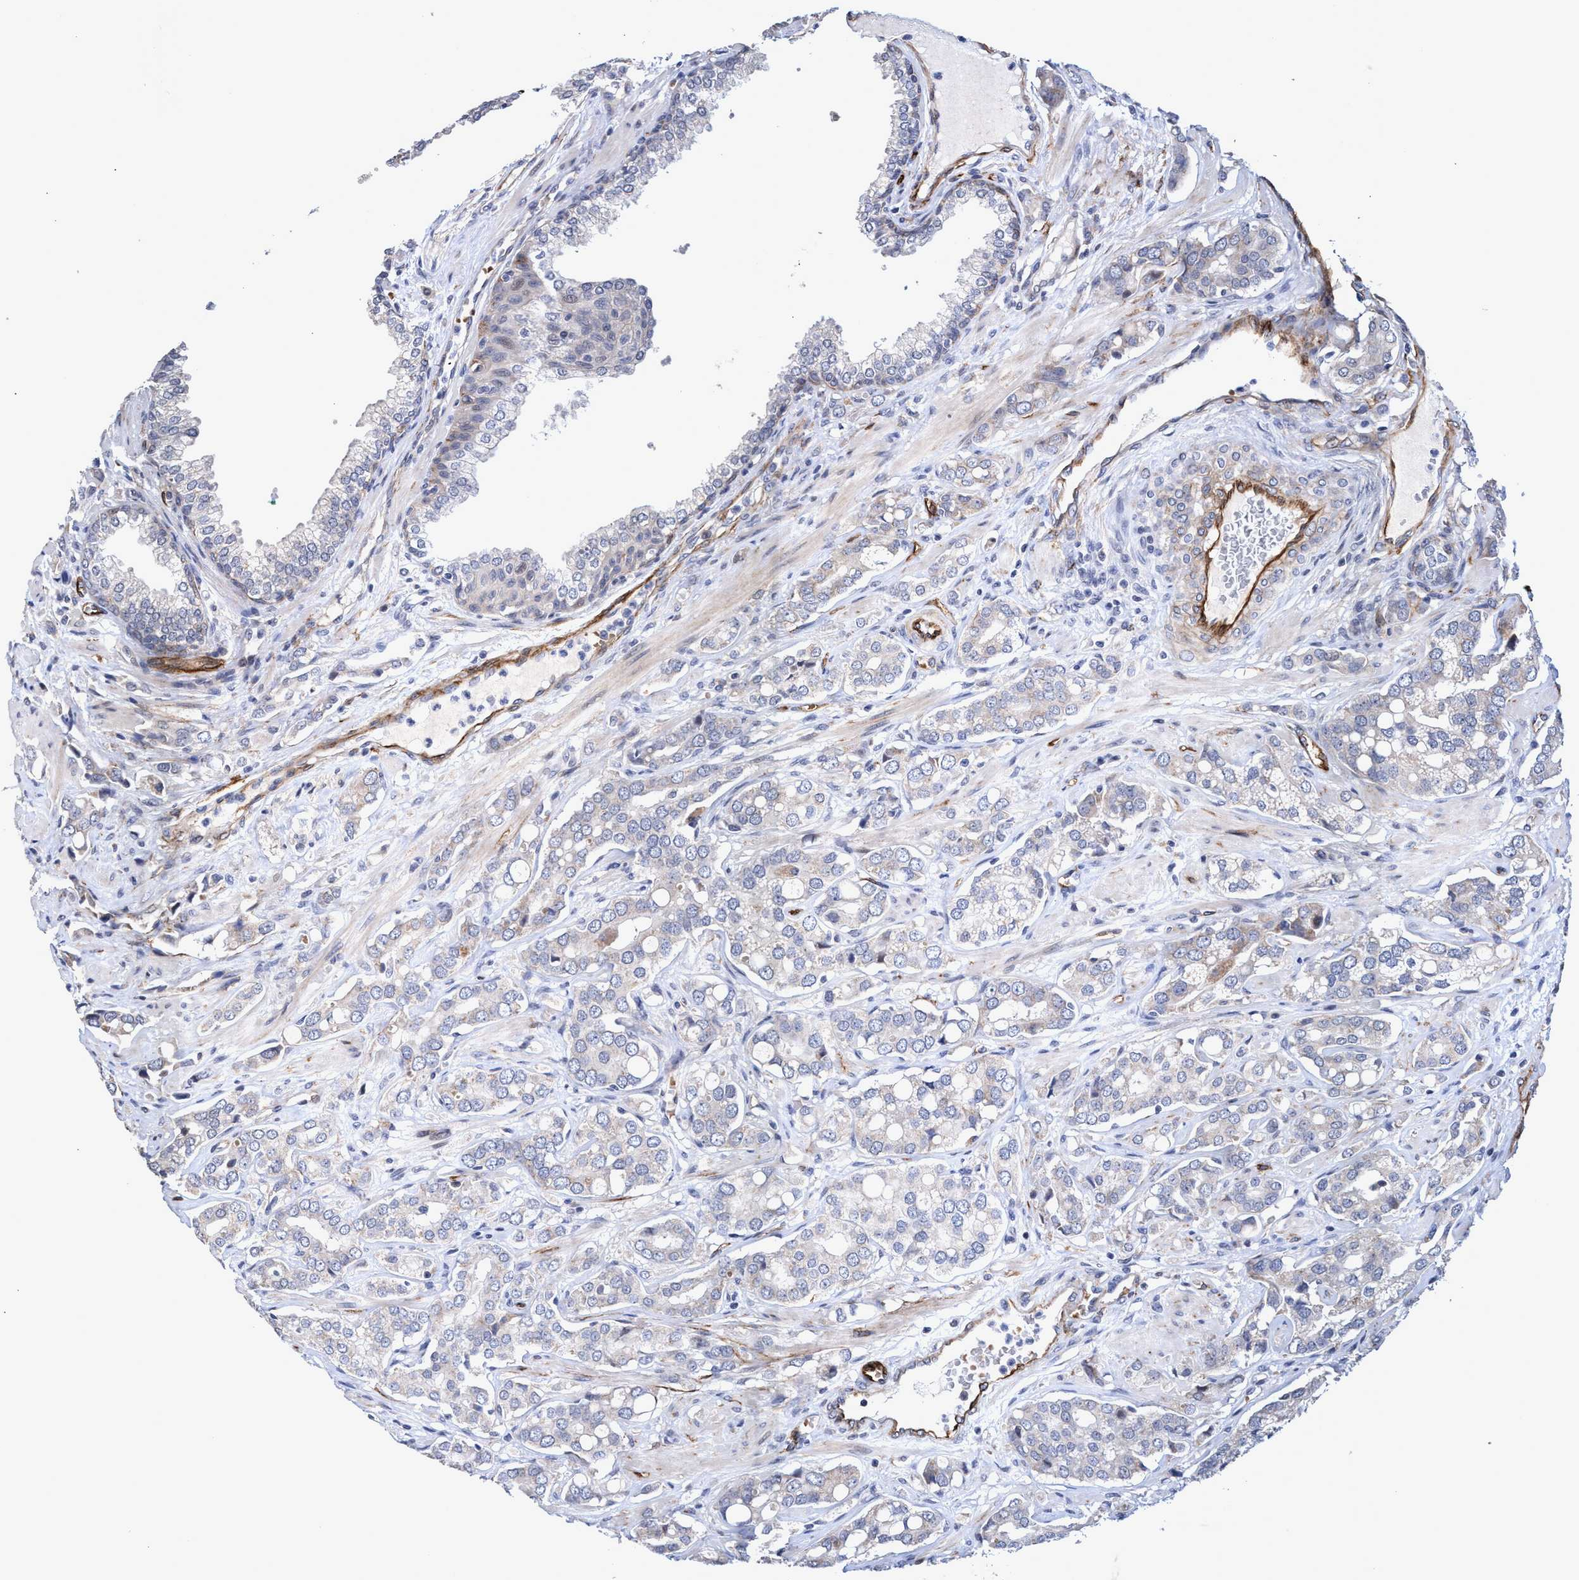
{"staining": {"intensity": "negative", "quantity": "none", "location": "none"}, "tissue": "prostate cancer", "cell_type": "Tumor cells", "image_type": "cancer", "snomed": [{"axis": "morphology", "description": "Adenocarcinoma, High grade"}, {"axis": "topography", "description": "Prostate"}], "caption": "An IHC micrograph of prostate cancer (adenocarcinoma (high-grade)) is shown. There is no staining in tumor cells of prostate cancer (adenocarcinoma (high-grade)).", "gene": "ZNF750", "patient": {"sex": "male", "age": 52}}